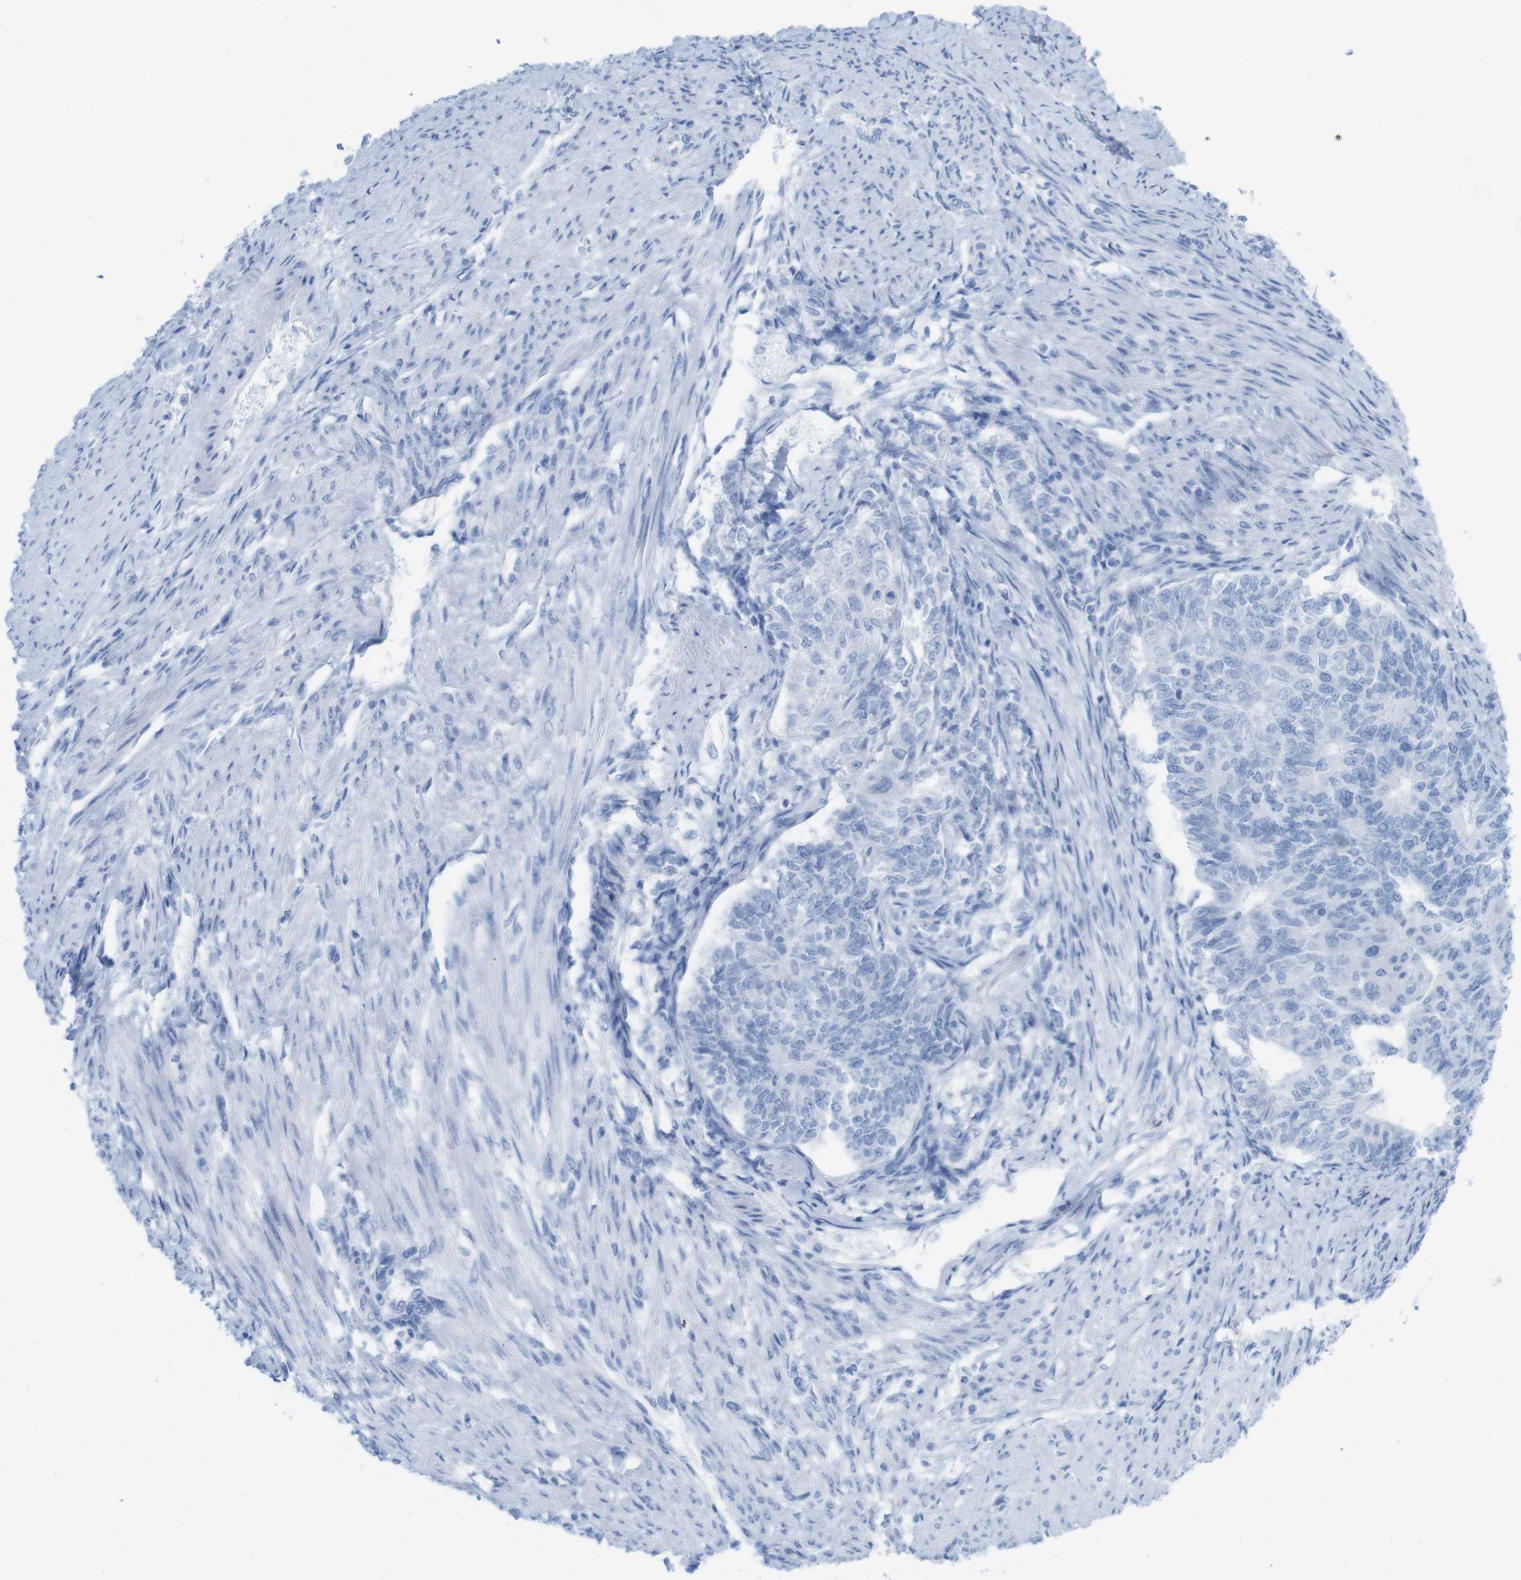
{"staining": {"intensity": "negative", "quantity": "none", "location": "none"}, "tissue": "endometrial cancer", "cell_type": "Tumor cells", "image_type": "cancer", "snomed": [{"axis": "morphology", "description": "Adenocarcinoma, NOS"}, {"axis": "topography", "description": "Endometrium"}], "caption": "The photomicrograph demonstrates no staining of tumor cells in endometrial cancer (adenocarcinoma).", "gene": "MYH7", "patient": {"sex": "female", "age": 32}}